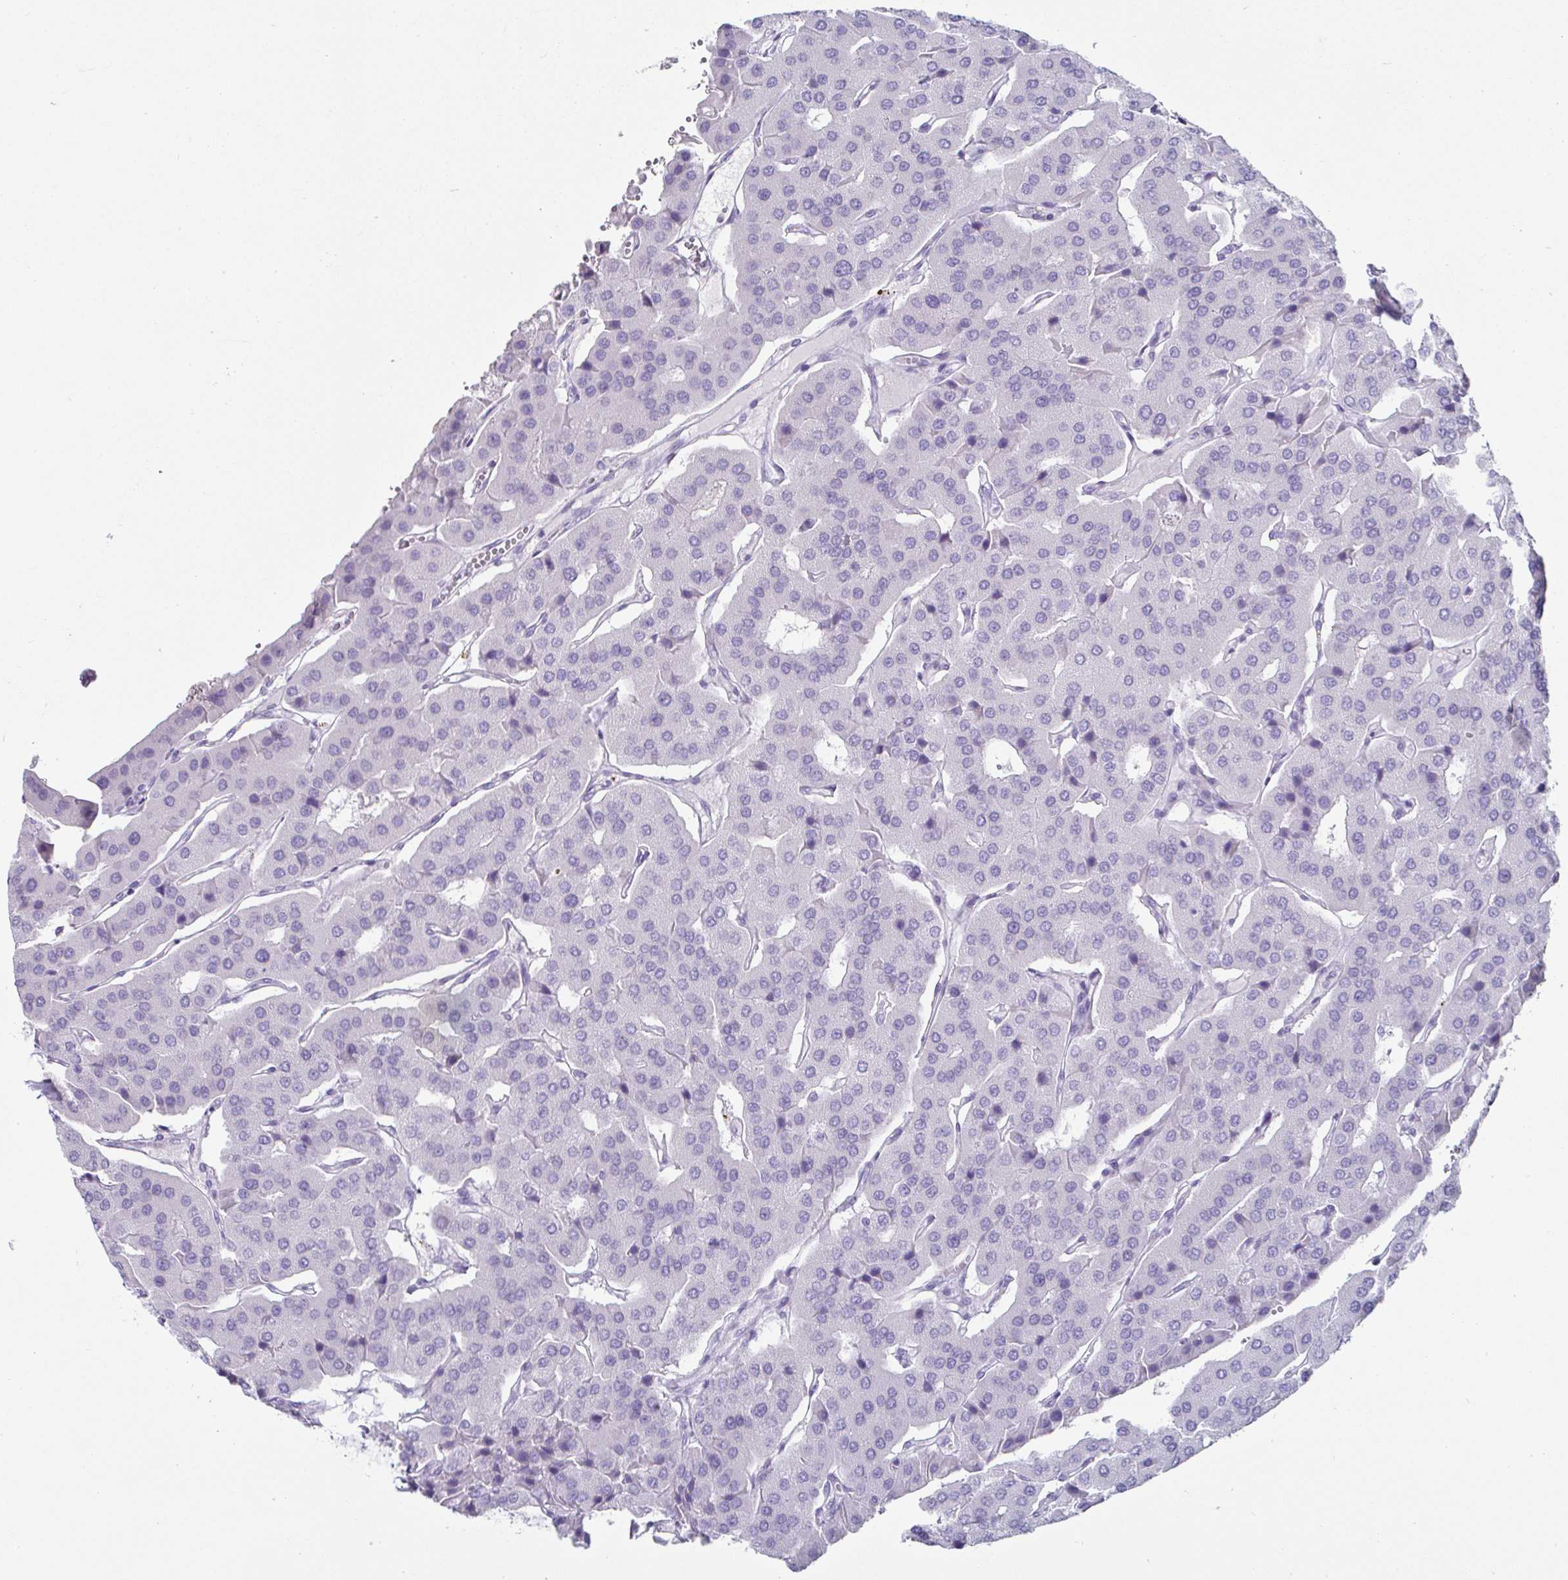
{"staining": {"intensity": "negative", "quantity": "none", "location": "none"}, "tissue": "parathyroid gland", "cell_type": "Glandular cells", "image_type": "normal", "snomed": [{"axis": "morphology", "description": "Normal tissue, NOS"}, {"axis": "morphology", "description": "Adenoma, NOS"}, {"axis": "topography", "description": "Parathyroid gland"}], "caption": "Immunohistochemical staining of benign human parathyroid gland shows no significant staining in glandular cells. (DAB immunohistochemistry (IHC), high magnification).", "gene": "CREG2", "patient": {"sex": "female", "age": 86}}